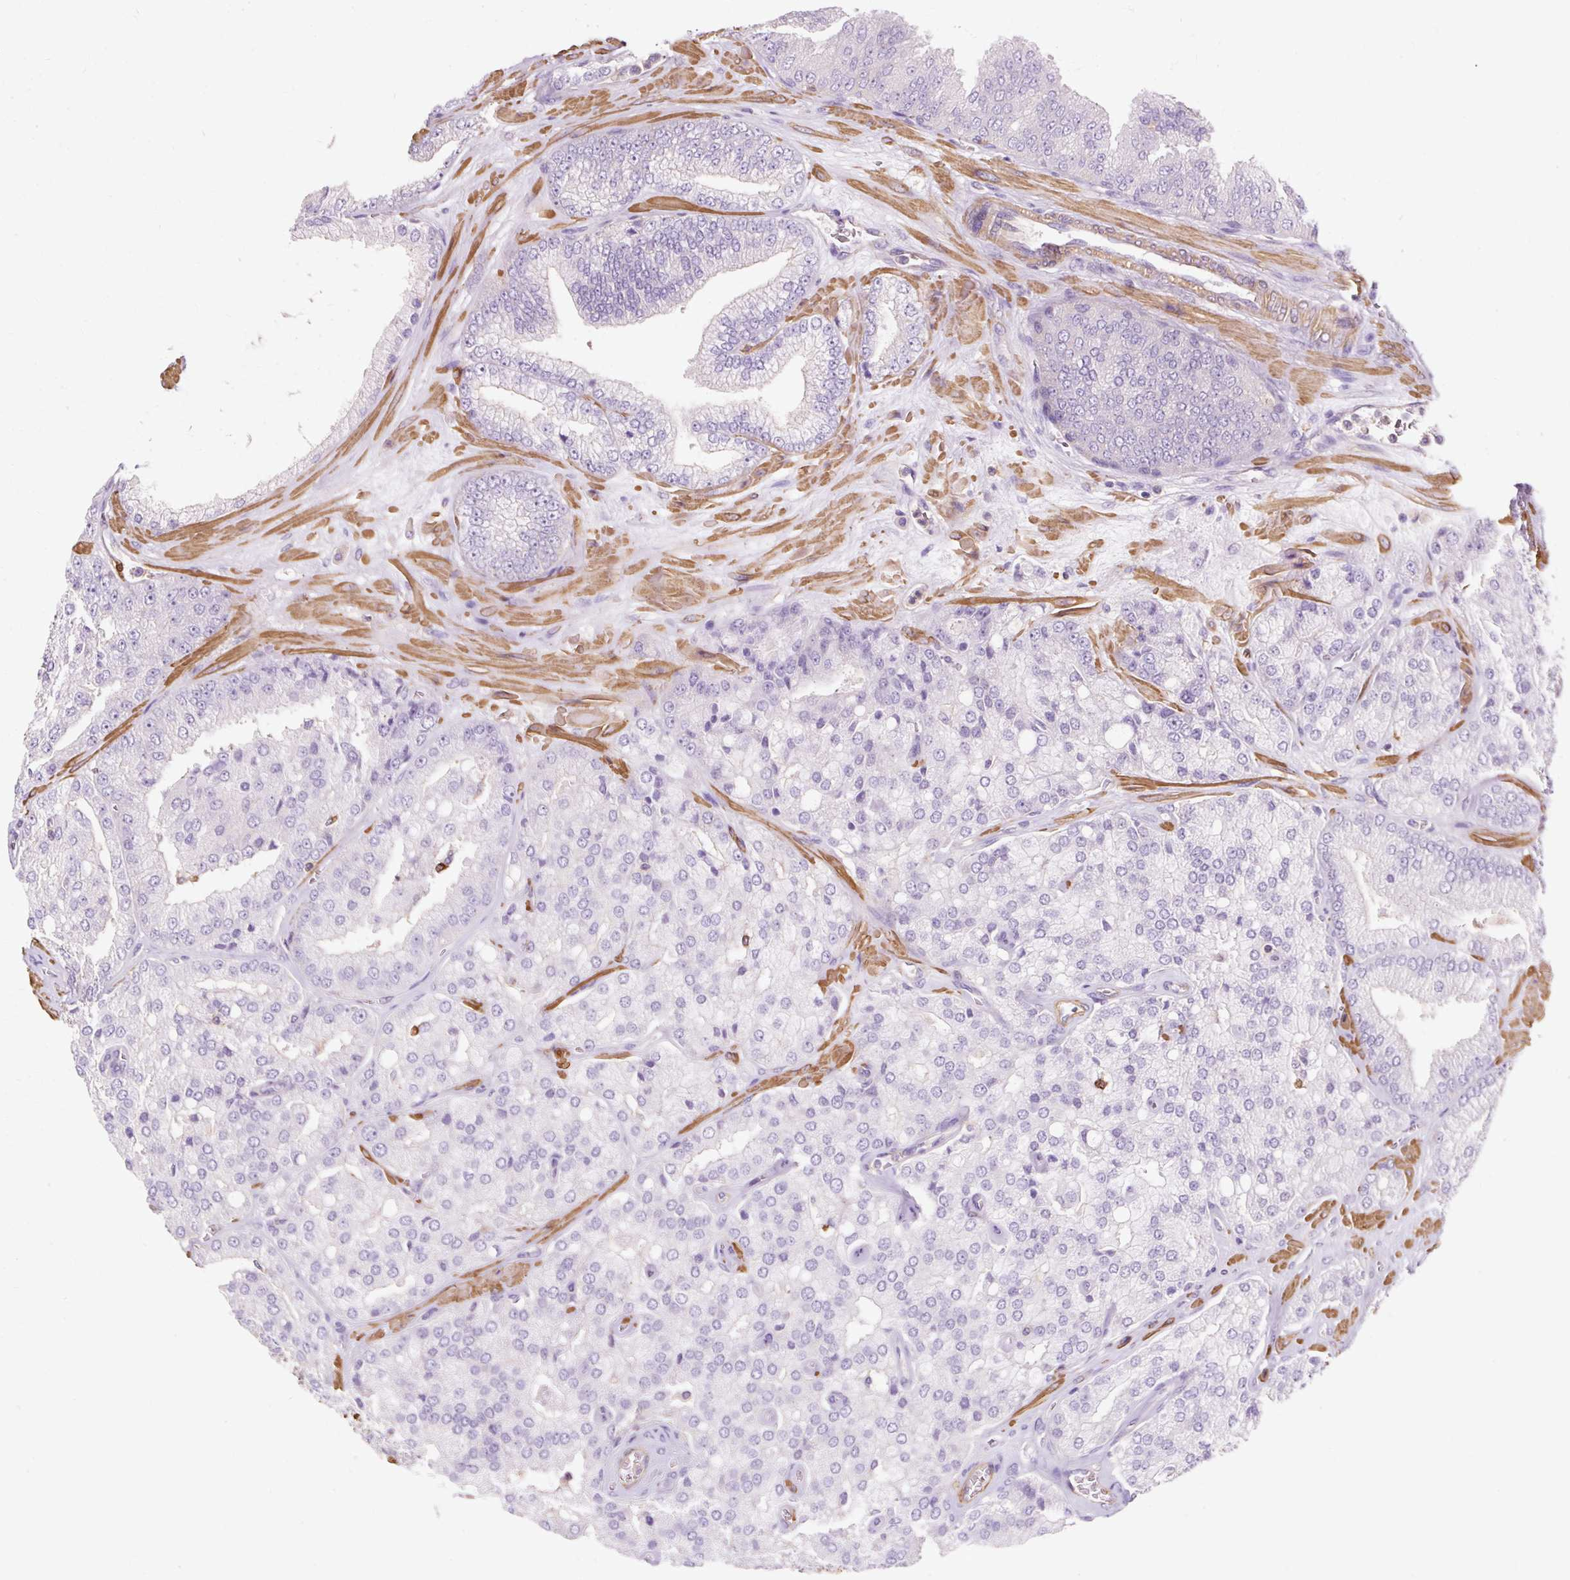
{"staining": {"intensity": "negative", "quantity": "none", "location": "none"}, "tissue": "prostate cancer", "cell_type": "Tumor cells", "image_type": "cancer", "snomed": [{"axis": "morphology", "description": "Adenocarcinoma, High grade"}, {"axis": "topography", "description": "Prostate"}], "caption": "Protein analysis of prostate cancer (high-grade adenocarcinoma) exhibits no significant expression in tumor cells.", "gene": "TBC1D2B", "patient": {"sex": "male", "age": 68}}